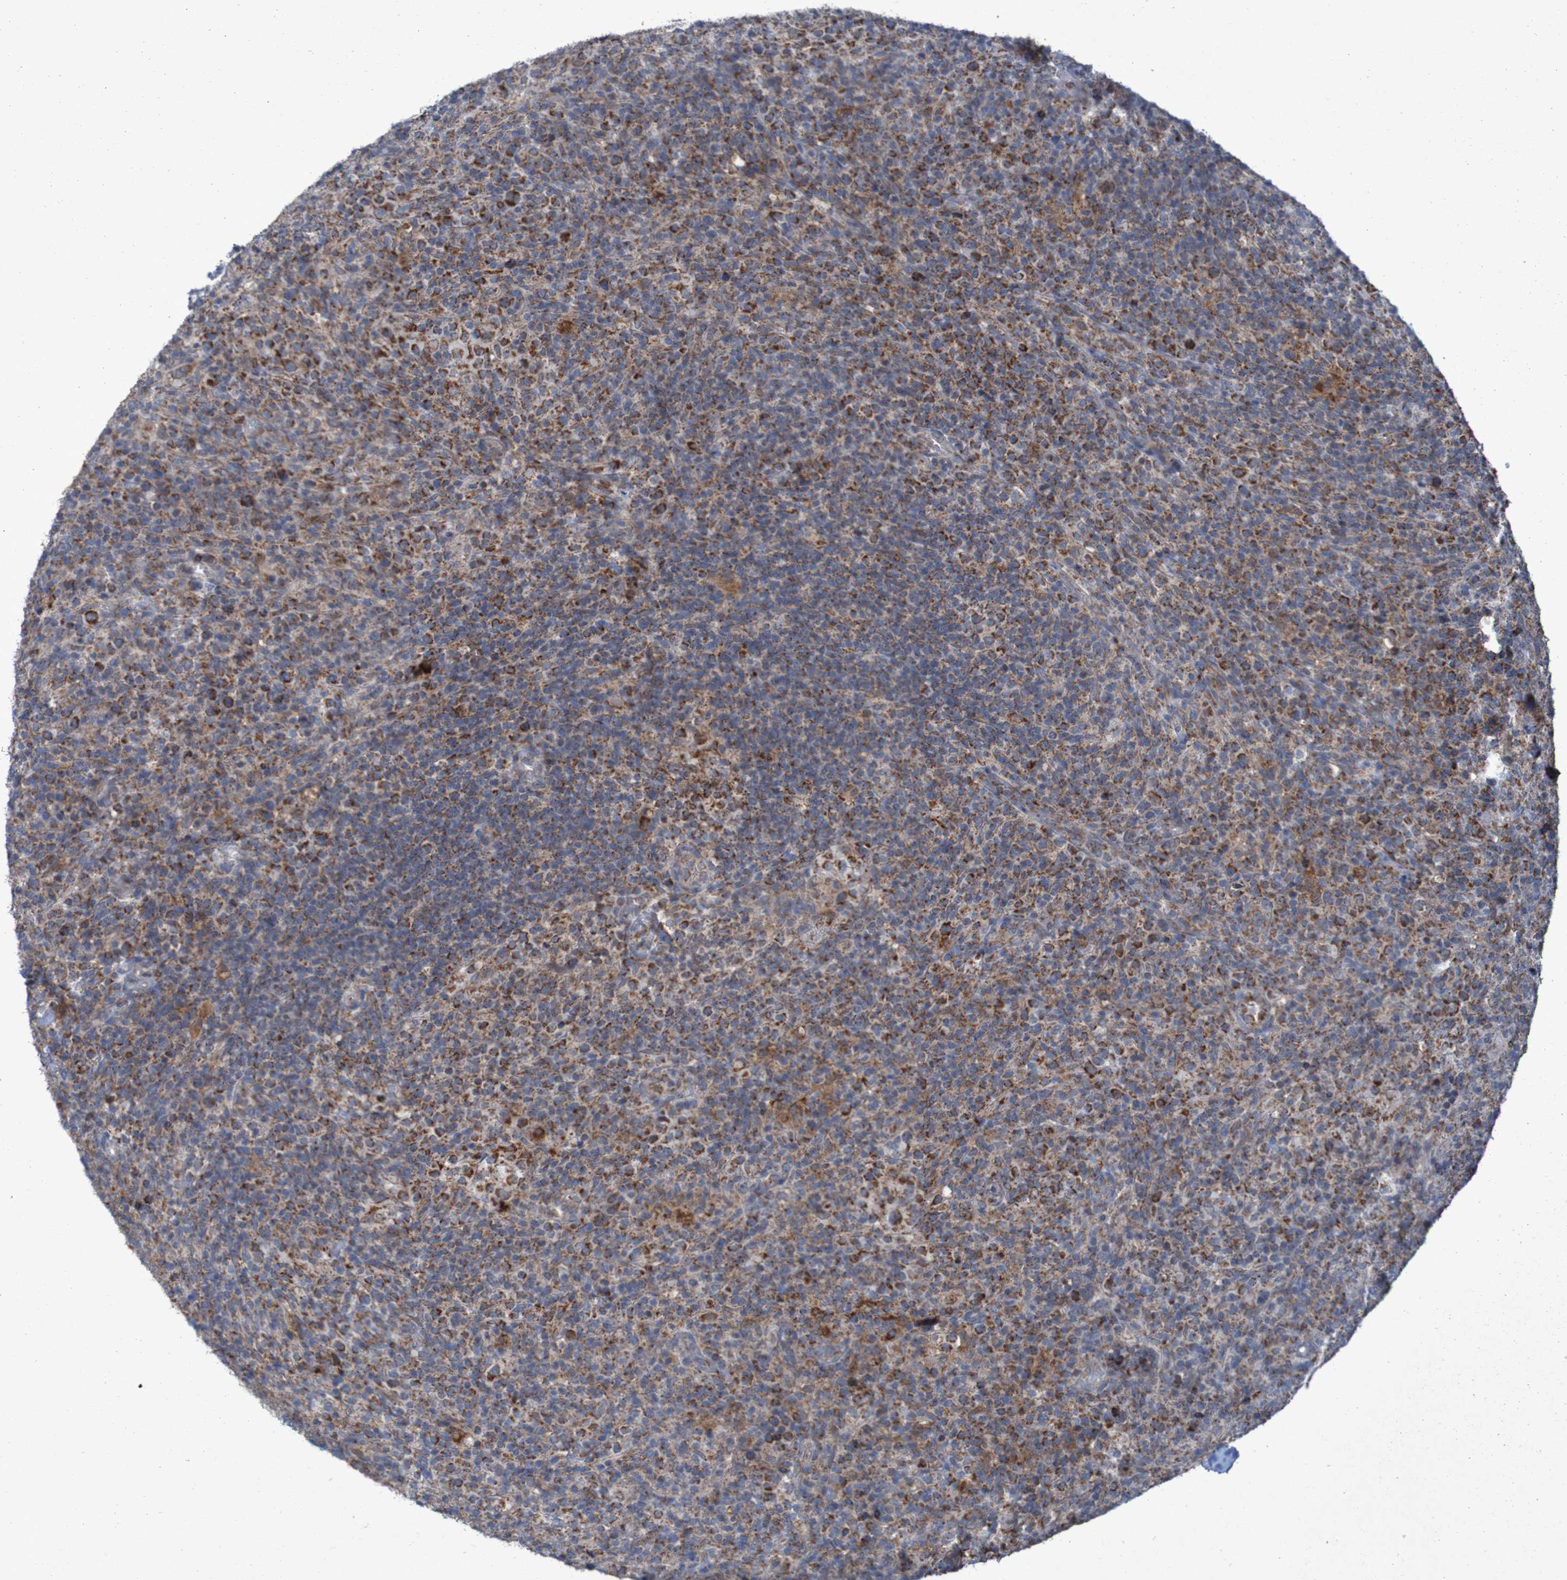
{"staining": {"intensity": "strong", "quantity": ">75%", "location": "cytoplasmic/membranous"}, "tissue": "lymphoma", "cell_type": "Tumor cells", "image_type": "cancer", "snomed": [{"axis": "morphology", "description": "Malignant lymphoma, non-Hodgkin's type, High grade"}, {"axis": "topography", "description": "Lymph node"}], "caption": "Protein staining by immunohistochemistry exhibits strong cytoplasmic/membranous positivity in about >75% of tumor cells in lymphoma.", "gene": "CCDC51", "patient": {"sex": "female", "age": 76}}